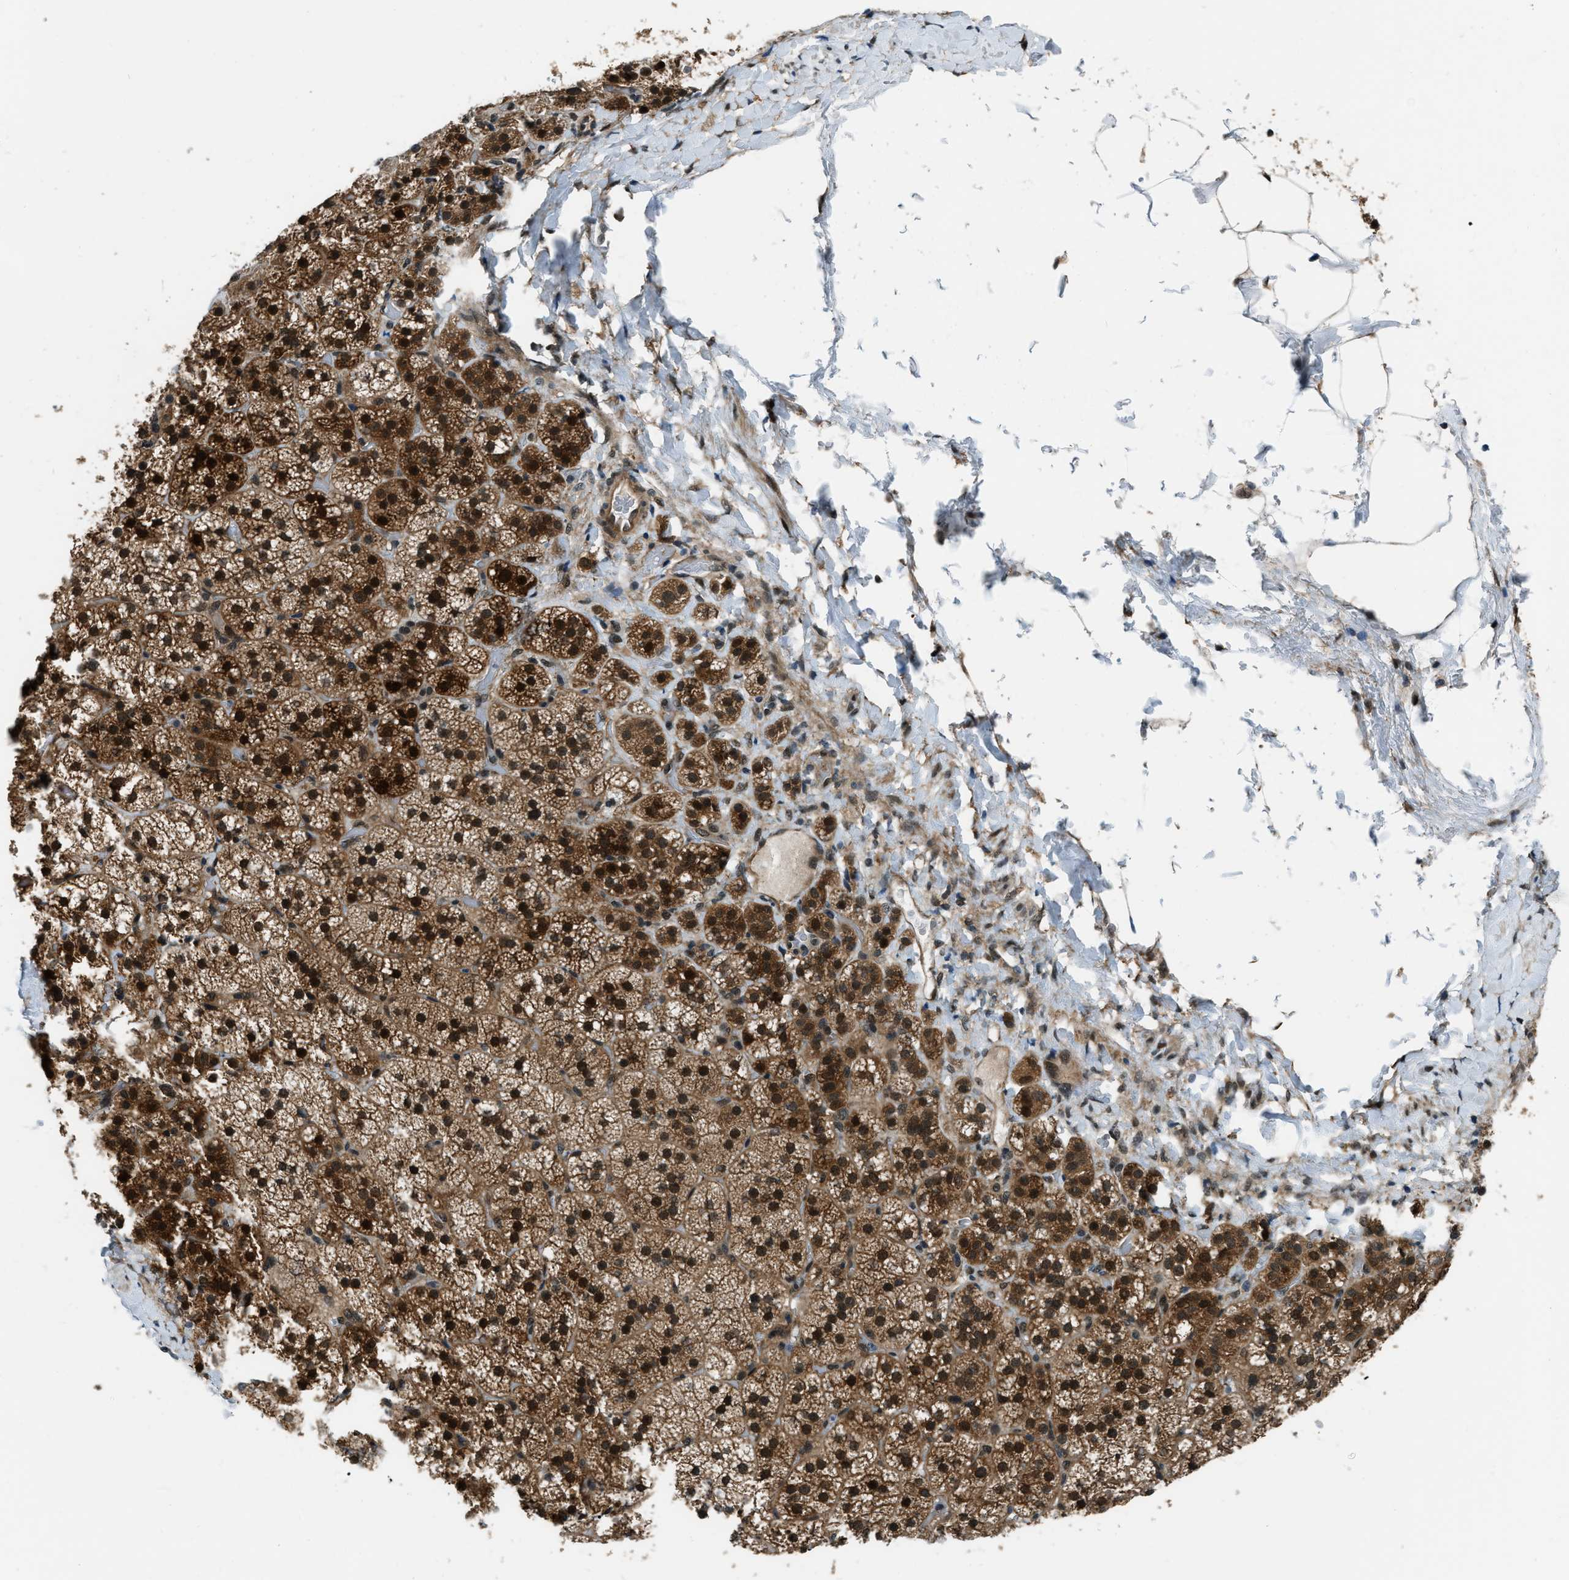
{"staining": {"intensity": "strong", "quantity": ">75%", "location": "cytoplasmic/membranous,nuclear"}, "tissue": "adrenal gland", "cell_type": "Glandular cells", "image_type": "normal", "snomed": [{"axis": "morphology", "description": "Normal tissue, NOS"}, {"axis": "topography", "description": "Adrenal gland"}], "caption": "Human adrenal gland stained for a protein (brown) displays strong cytoplasmic/membranous,nuclear positive staining in about >75% of glandular cells.", "gene": "NUDCD3", "patient": {"sex": "female", "age": 44}}